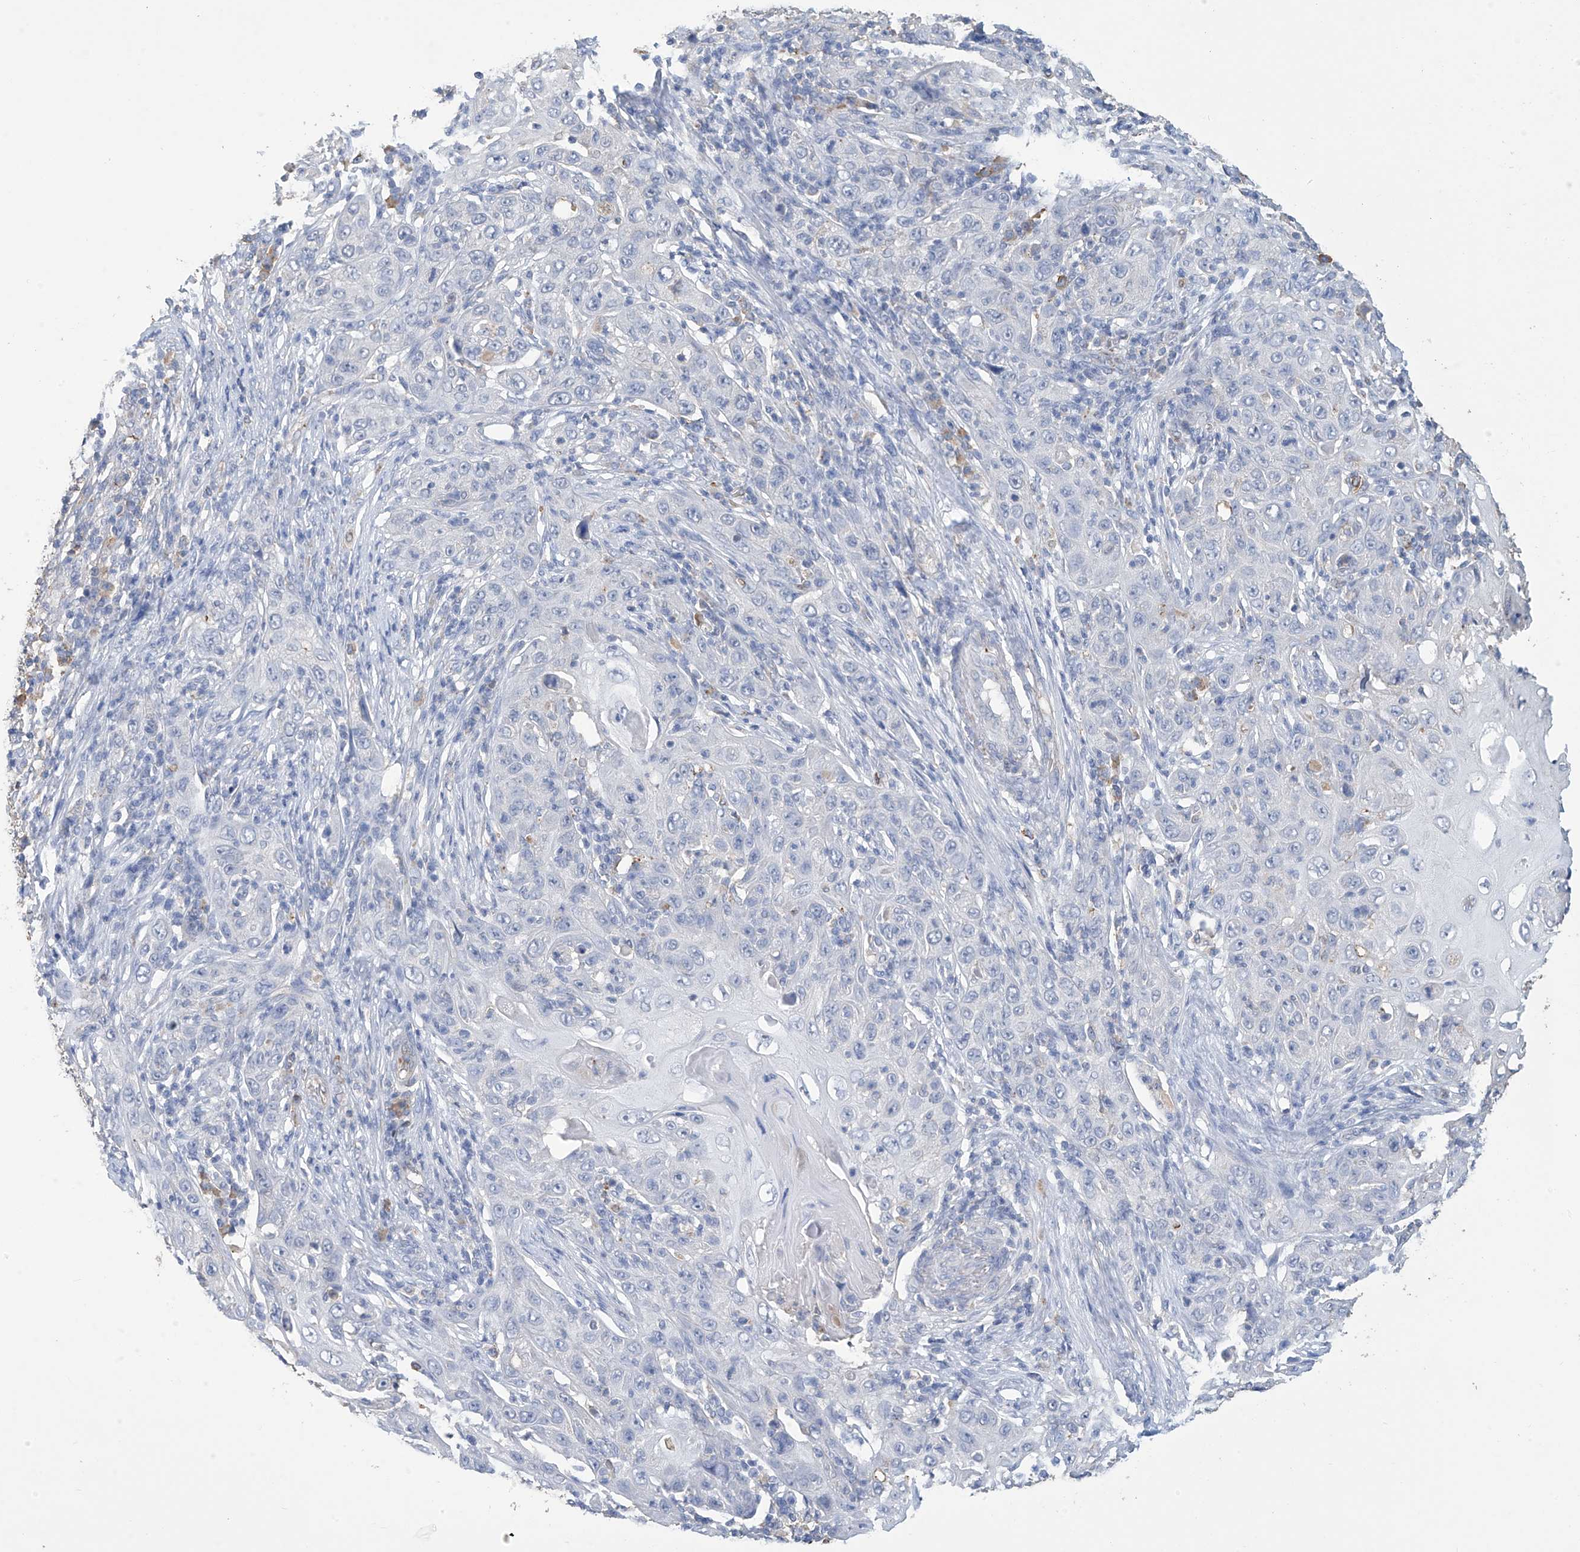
{"staining": {"intensity": "negative", "quantity": "none", "location": "none"}, "tissue": "skin cancer", "cell_type": "Tumor cells", "image_type": "cancer", "snomed": [{"axis": "morphology", "description": "Squamous cell carcinoma, NOS"}, {"axis": "topography", "description": "Skin"}], "caption": "Immunohistochemical staining of human skin cancer reveals no significant expression in tumor cells.", "gene": "OGT", "patient": {"sex": "female", "age": 88}}